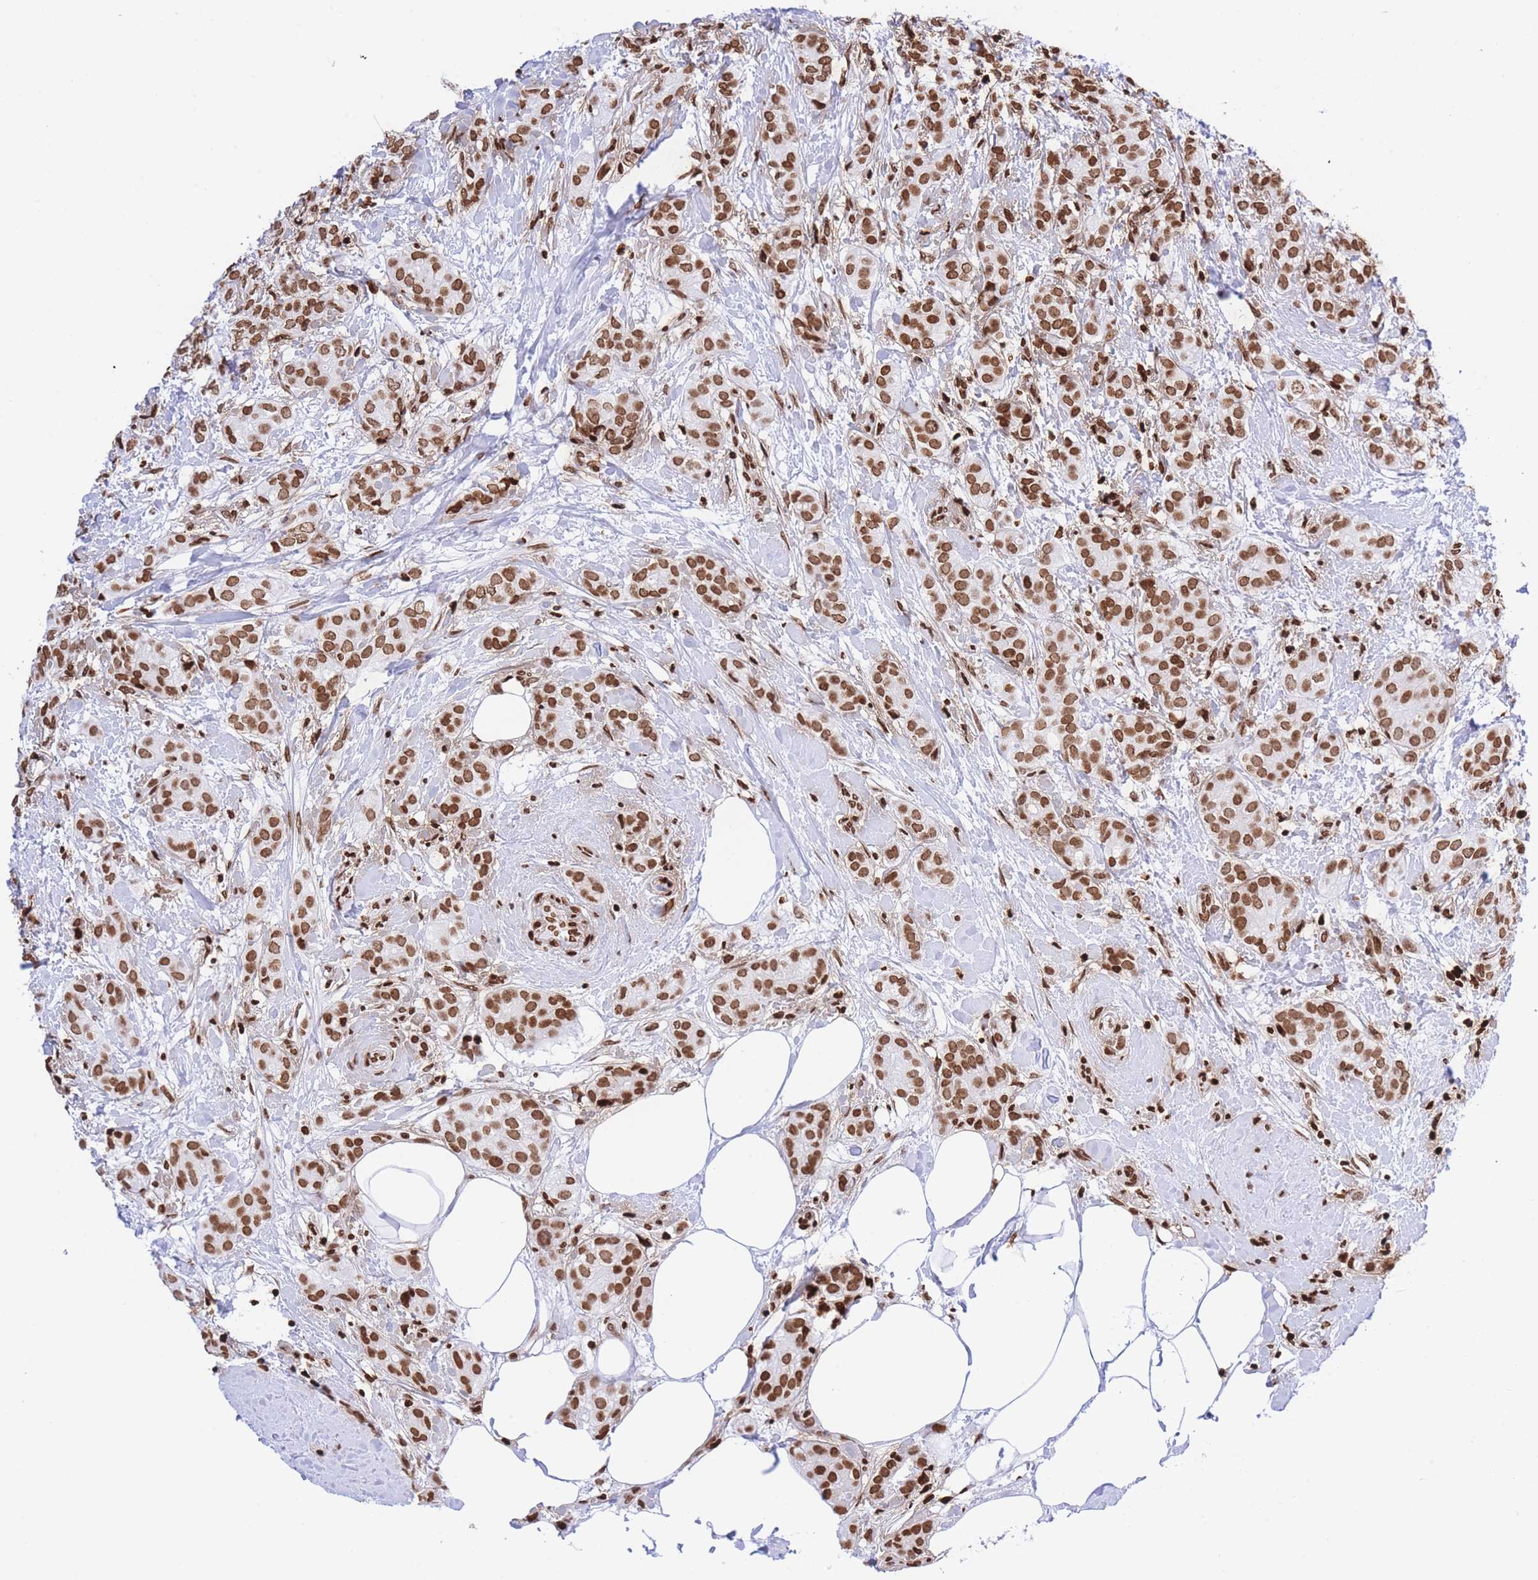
{"staining": {"intensity": "moderate", "quantity": ">75%", "location": "nuclear"}, "tissue": "breast cancer", "cell_type": "Tumor cells", "image_type": "cancer", "snomed": [{"axis": "morphology", "description": "Duct carcinoma"}, {"axis": "topography", "description": "Breast"}], "caption": "Human invasive ductal carcinoma (breast) stained for a protein (brown) reveals moderate nuclear positive positivity in about >75% of tumor cells.", "gene": "H2BC11", "patient": {"sex": "female", "age": 73}}